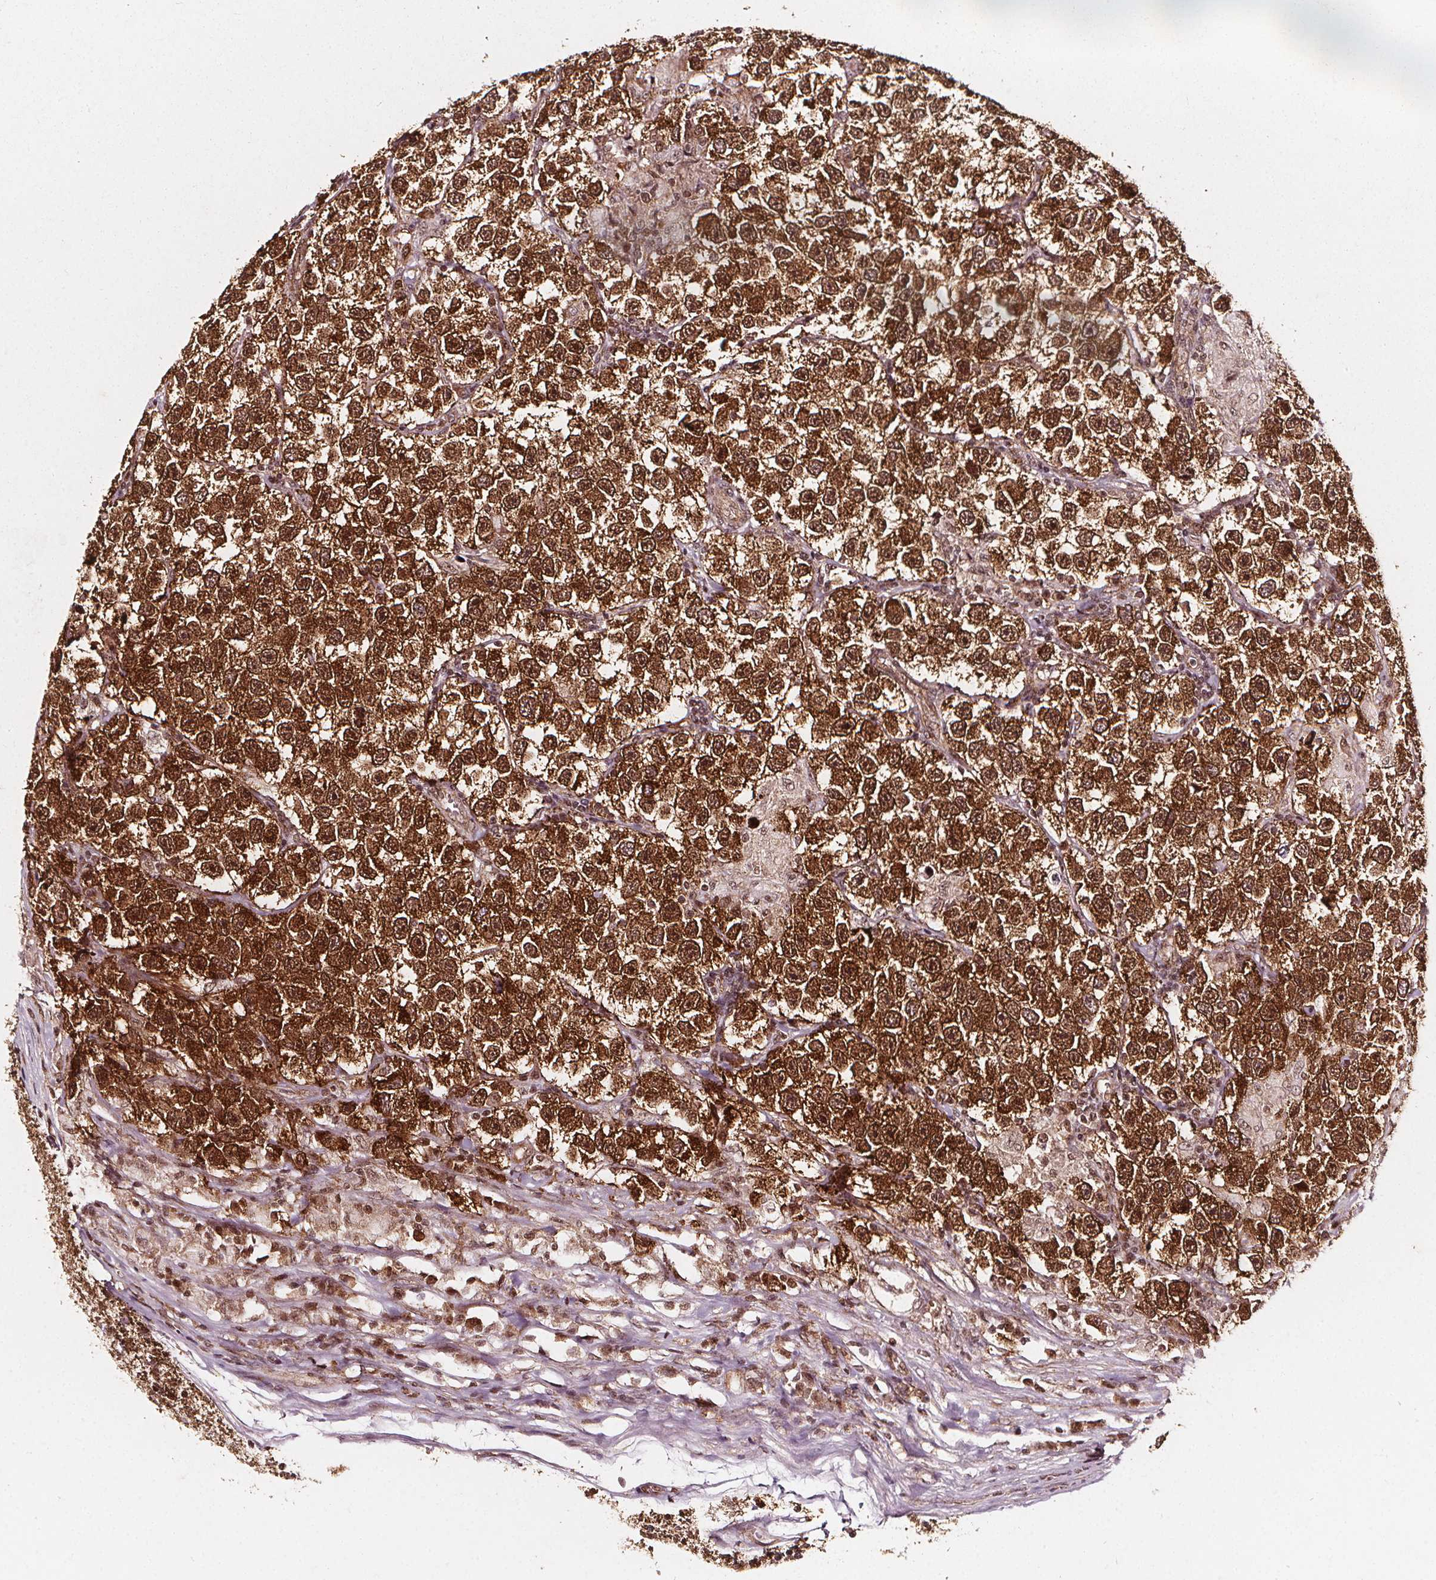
{"staining": {"intensity": "strong", "quantity": ">75%", "location": "cytoplasmic/membranous,nuclear"}, "tissue": "testis cancer", "cell_type": "Tumor cells", "image_type": "cancer", "snomed": [{"axis": "morphology", "description": "Seminoma, NOS"}, {"axis": "topography", "description": "Testis"}], "caption": "An image of testis seminoma stained for a protein shows strong cytoplasmic/membranous and nuclear brown staining in tumor cells. The staining was performed using DAB (3,3'-diaminobenzidine) to visualize the protein expression in brown, while the nuclei were stained in blue with hematoxylin (Magnification: 20x).", "gene": "SMN1", "patient": {"sex": "male", "age": 26}}